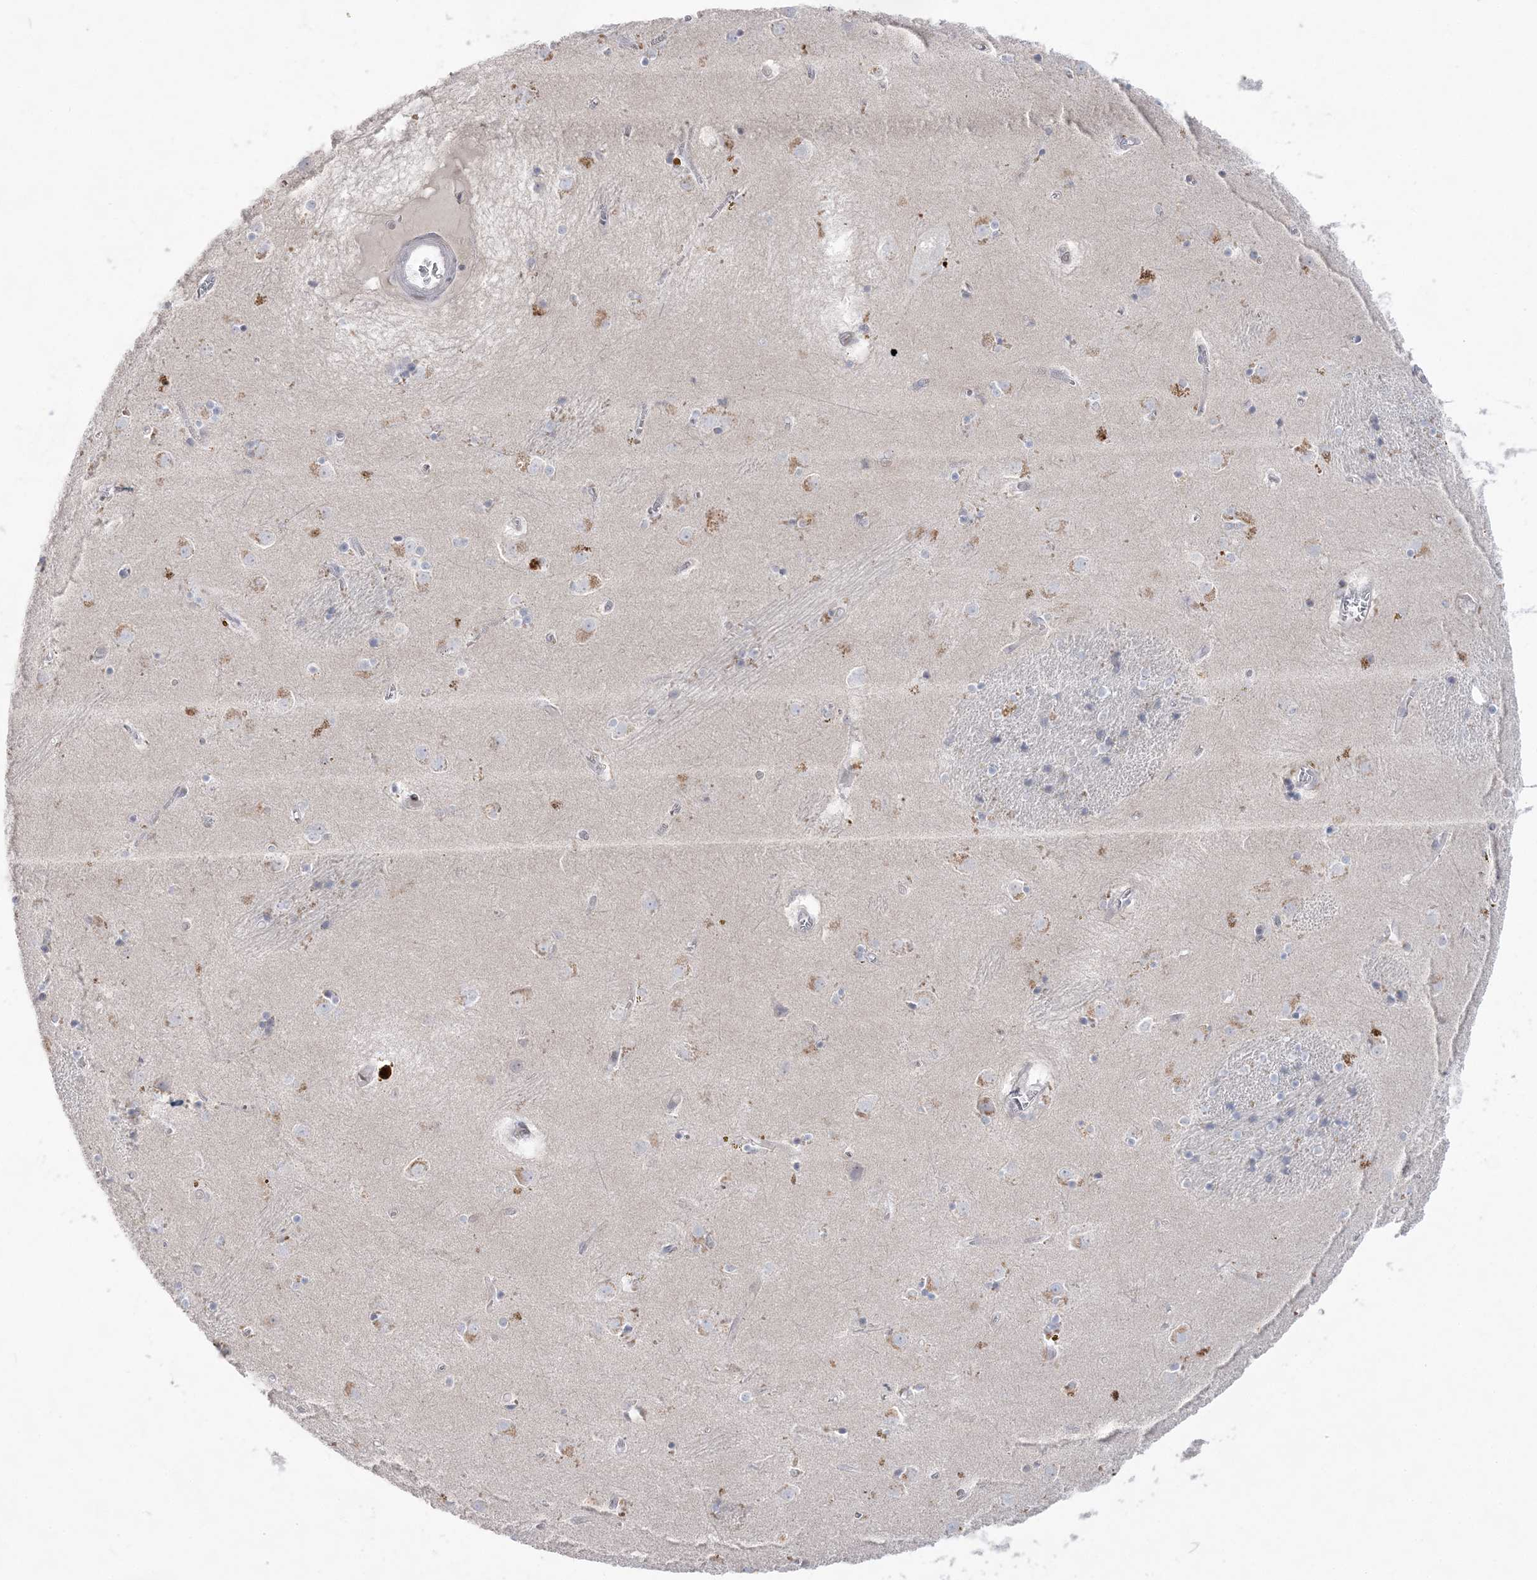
{"staining": {"intensity": "negative", "quantity": "none", "location": "none"}, "tissue": "caudate", "cell_type": "Glial cells", "image_type": "normal", "snomed": [{"axis": "morphology", "description": "Normal tissue, NOS"}, {"axis": "topography", "description": "Lateral ventricle wall"}], "caption": "Immunohistochemical staining of benign caudate reveals no significant expression in glial cells.", "gene": "SH3BP4", "patient": {"sex": "male", "age": 70}}